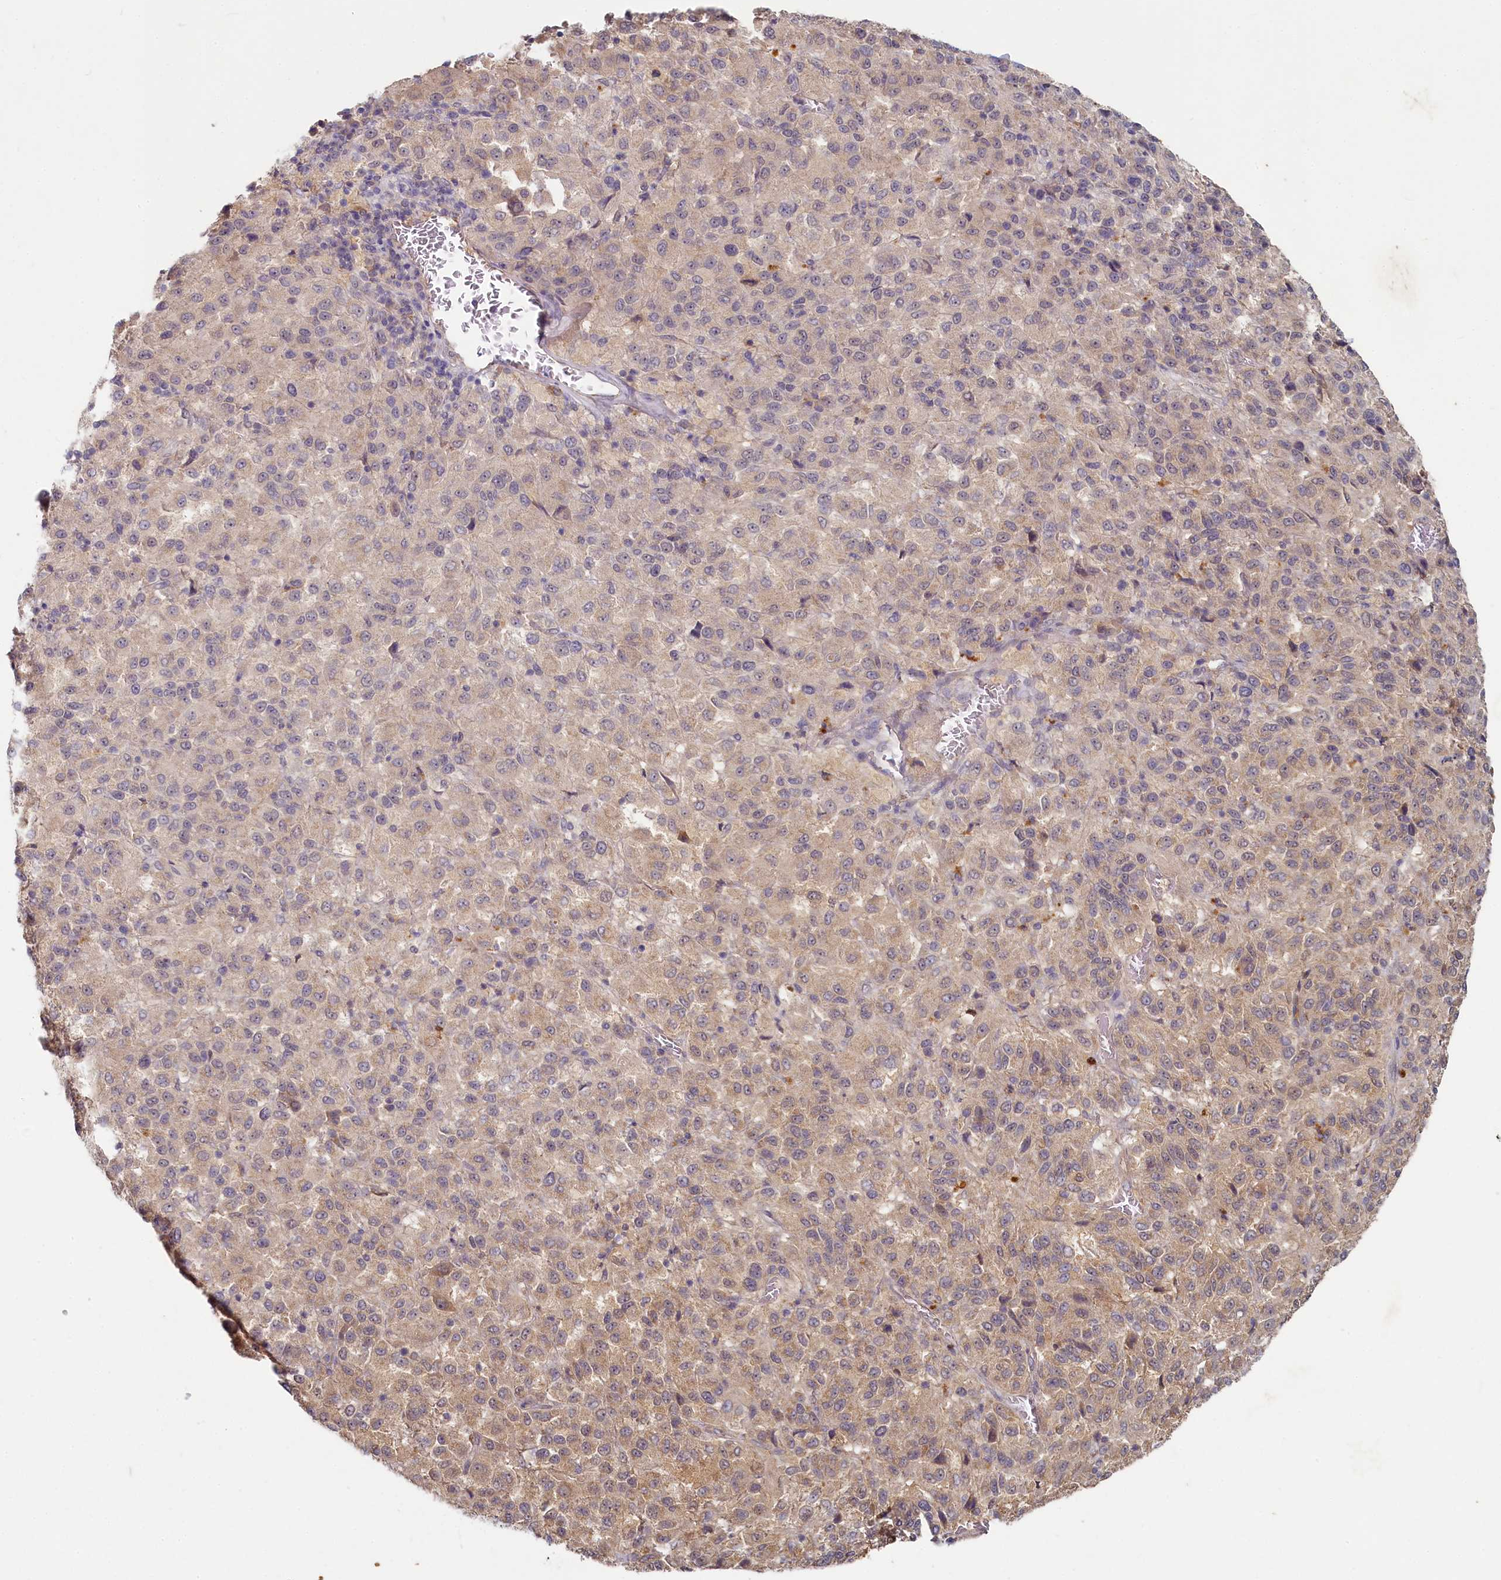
{"staining": {"intensity": "weak", "quantity": "25%-75%", "location": "cytoplasmic/membranous"}, "tissue": "melanoma", "cell_type": "Tumor cells", "image_type": "cancer", "snomed": [{"axis": "morphology", "description": "Malignant melanoma, Metastatic site"}, {"axis": "topography", "description": "Lung"}], "caption": "Immunohistochemistry (DAB) staining of malignant melanoma (metastatic site) demonstrates weak cytoplasmic/membranous protein positivity in approximately 25%-75% of tumor cells.", "gene": "HERC3", "patient": {"sex": "male", "age": 64}}